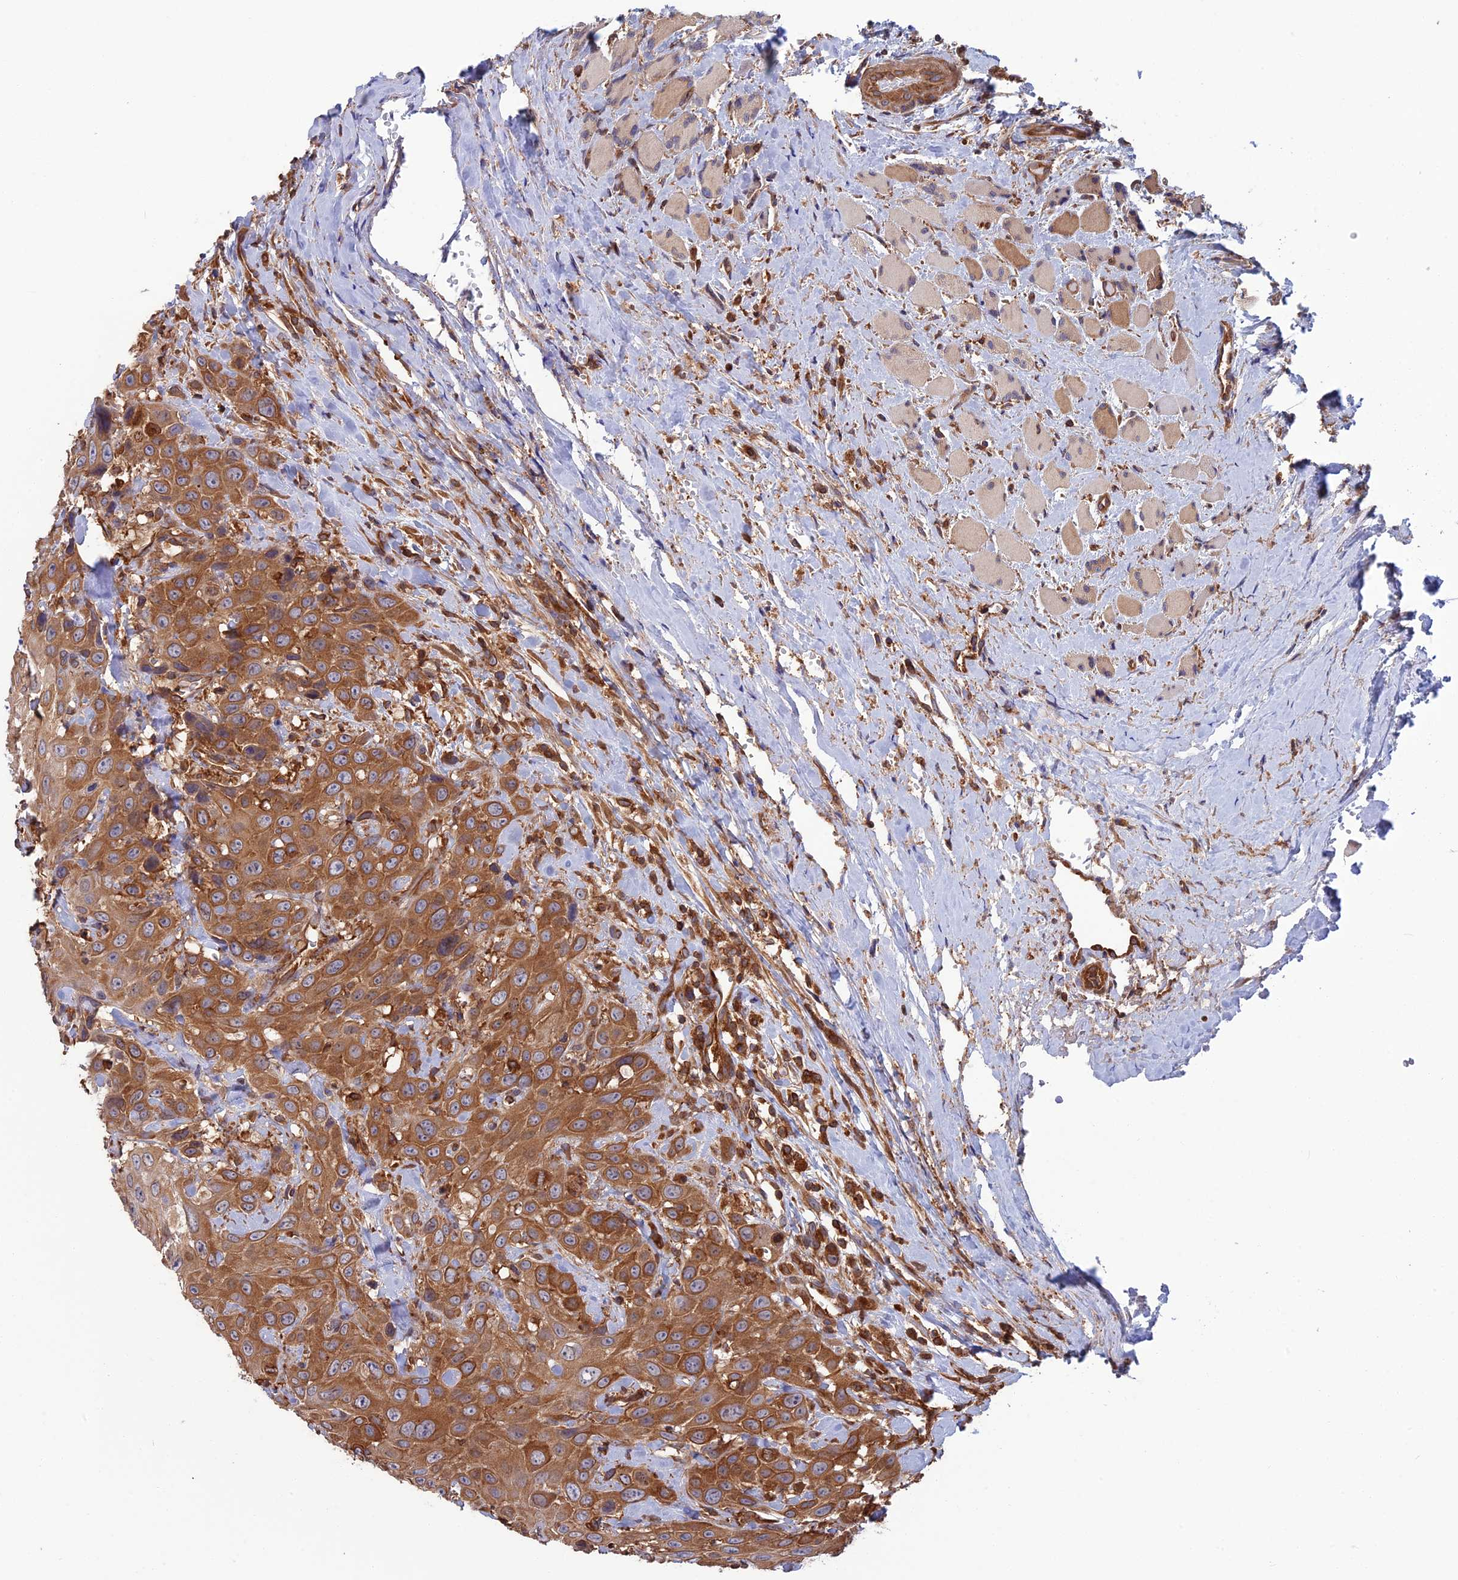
{"staining": {"intensity": "moderate", "quantity": ">75%", "location": "cytoplasmic/membranous"}, "tissue": "head and neck cancer", "cell_type": "Tumor cells", "image_type": "cancer", "snomed": [{"axis": "morphology", "description": "Squamous cell carcinoma, NOS"}, {"axis": "topography", "description": "Head-Neck"}], "caption": "Immunohistochemistry (IHC) micrograph of neoplastic tissue: head and neck cancer stained using immunohistochemistry displays medium levels of moderate protein expression localized specifically in the cytoplasmic/membranous of tumor cells, appearing as a cytoplasmic/membranous brown color.", "gene": "WDR1", "patient": {"sex": "male", "age": 81}}